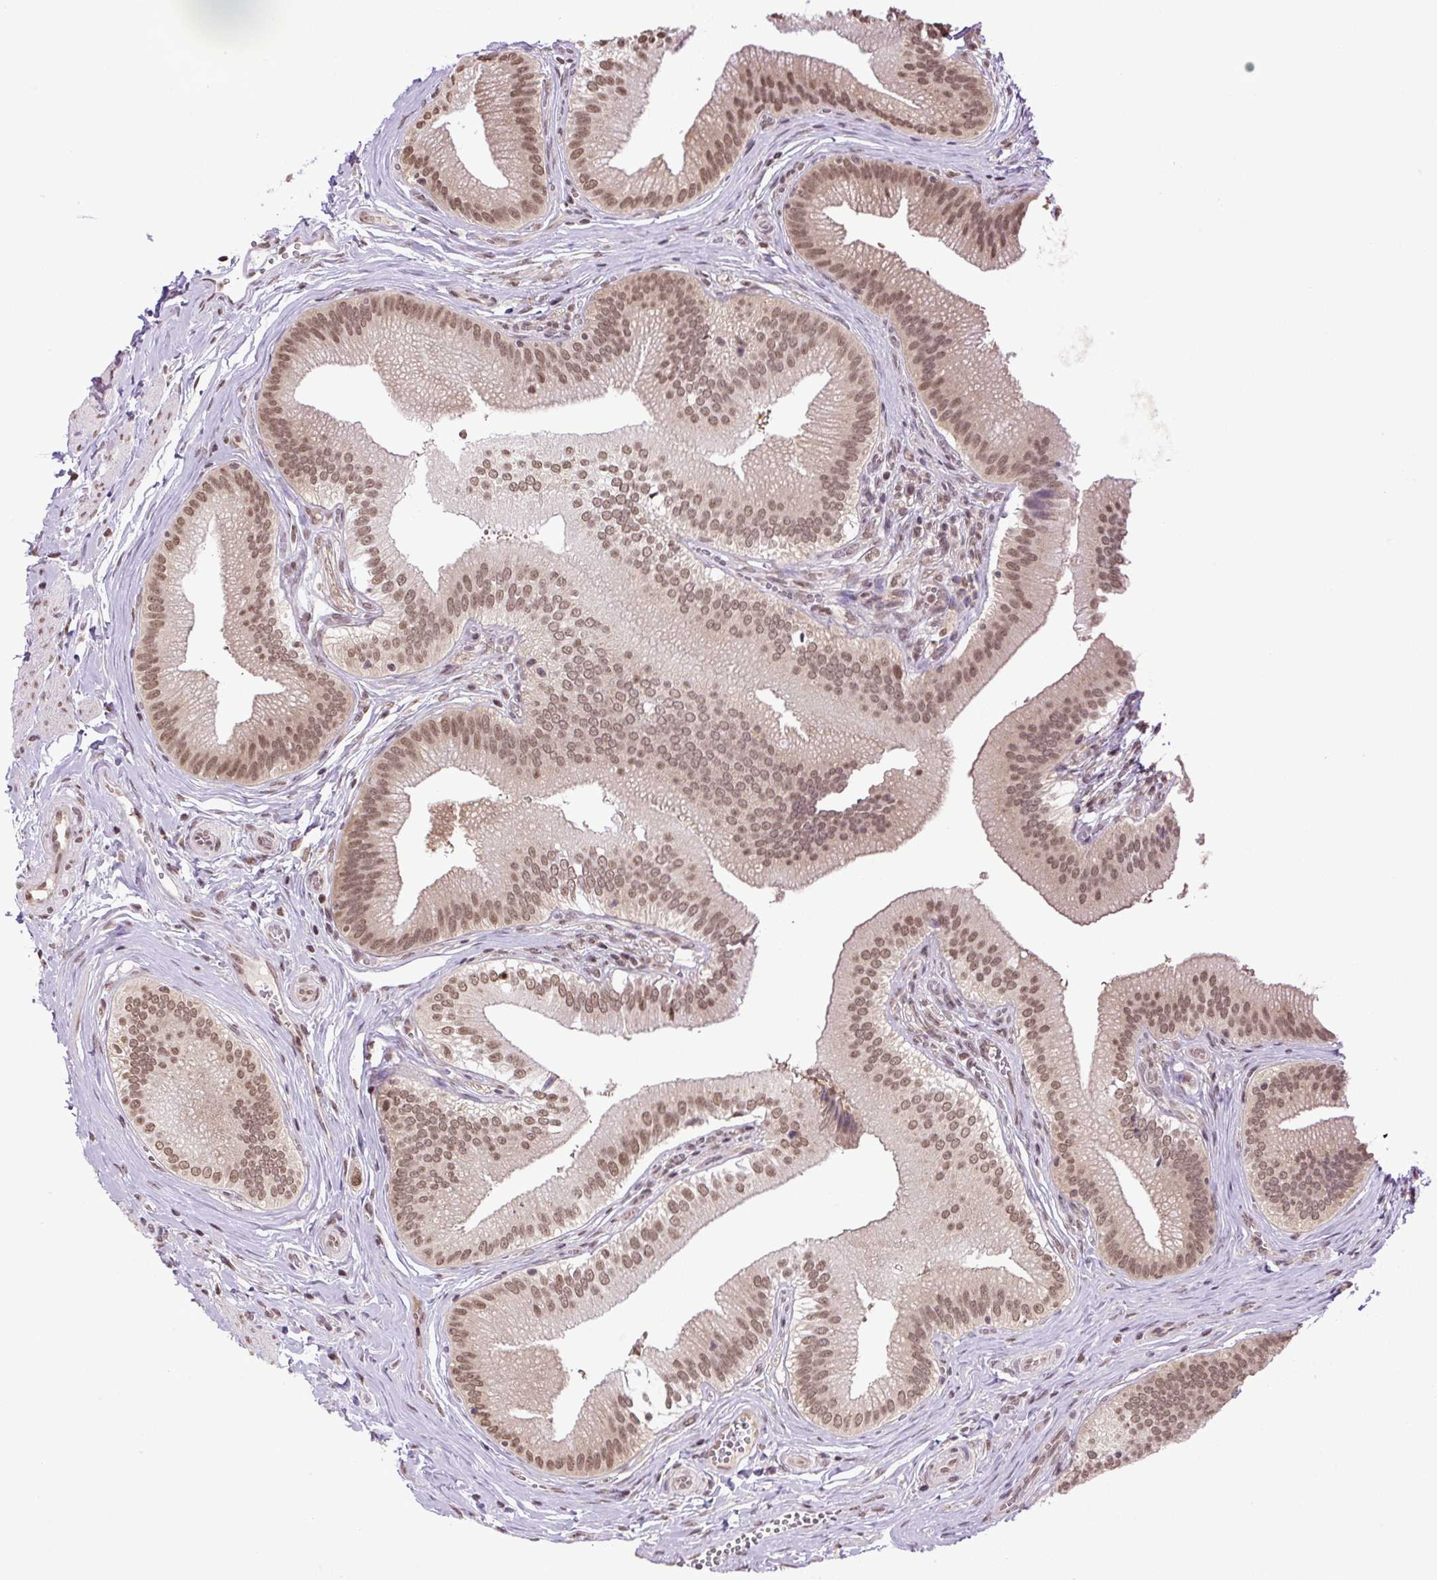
{"staining": {"intensity": "moderate", "quantity": ">75%", "location": "nuclear"}, "tissue": "gallbladder", "cell_type": "Glandular cells", "image_type": "normal", "snomed": [{"axis": "morphology", "description": "Normal tissue, NOS"}, {"axis": "topography", "description": "Gallbladder"}], "caption": "Protein analysis of benign gallbladder displays moderate nuclear expression in approximately >75% of glandular cells. (Brightfield microscopy of DAB IHC at high magnification).", "gene": "SGTA", "patient": {"sex": "male", "age": 17}}